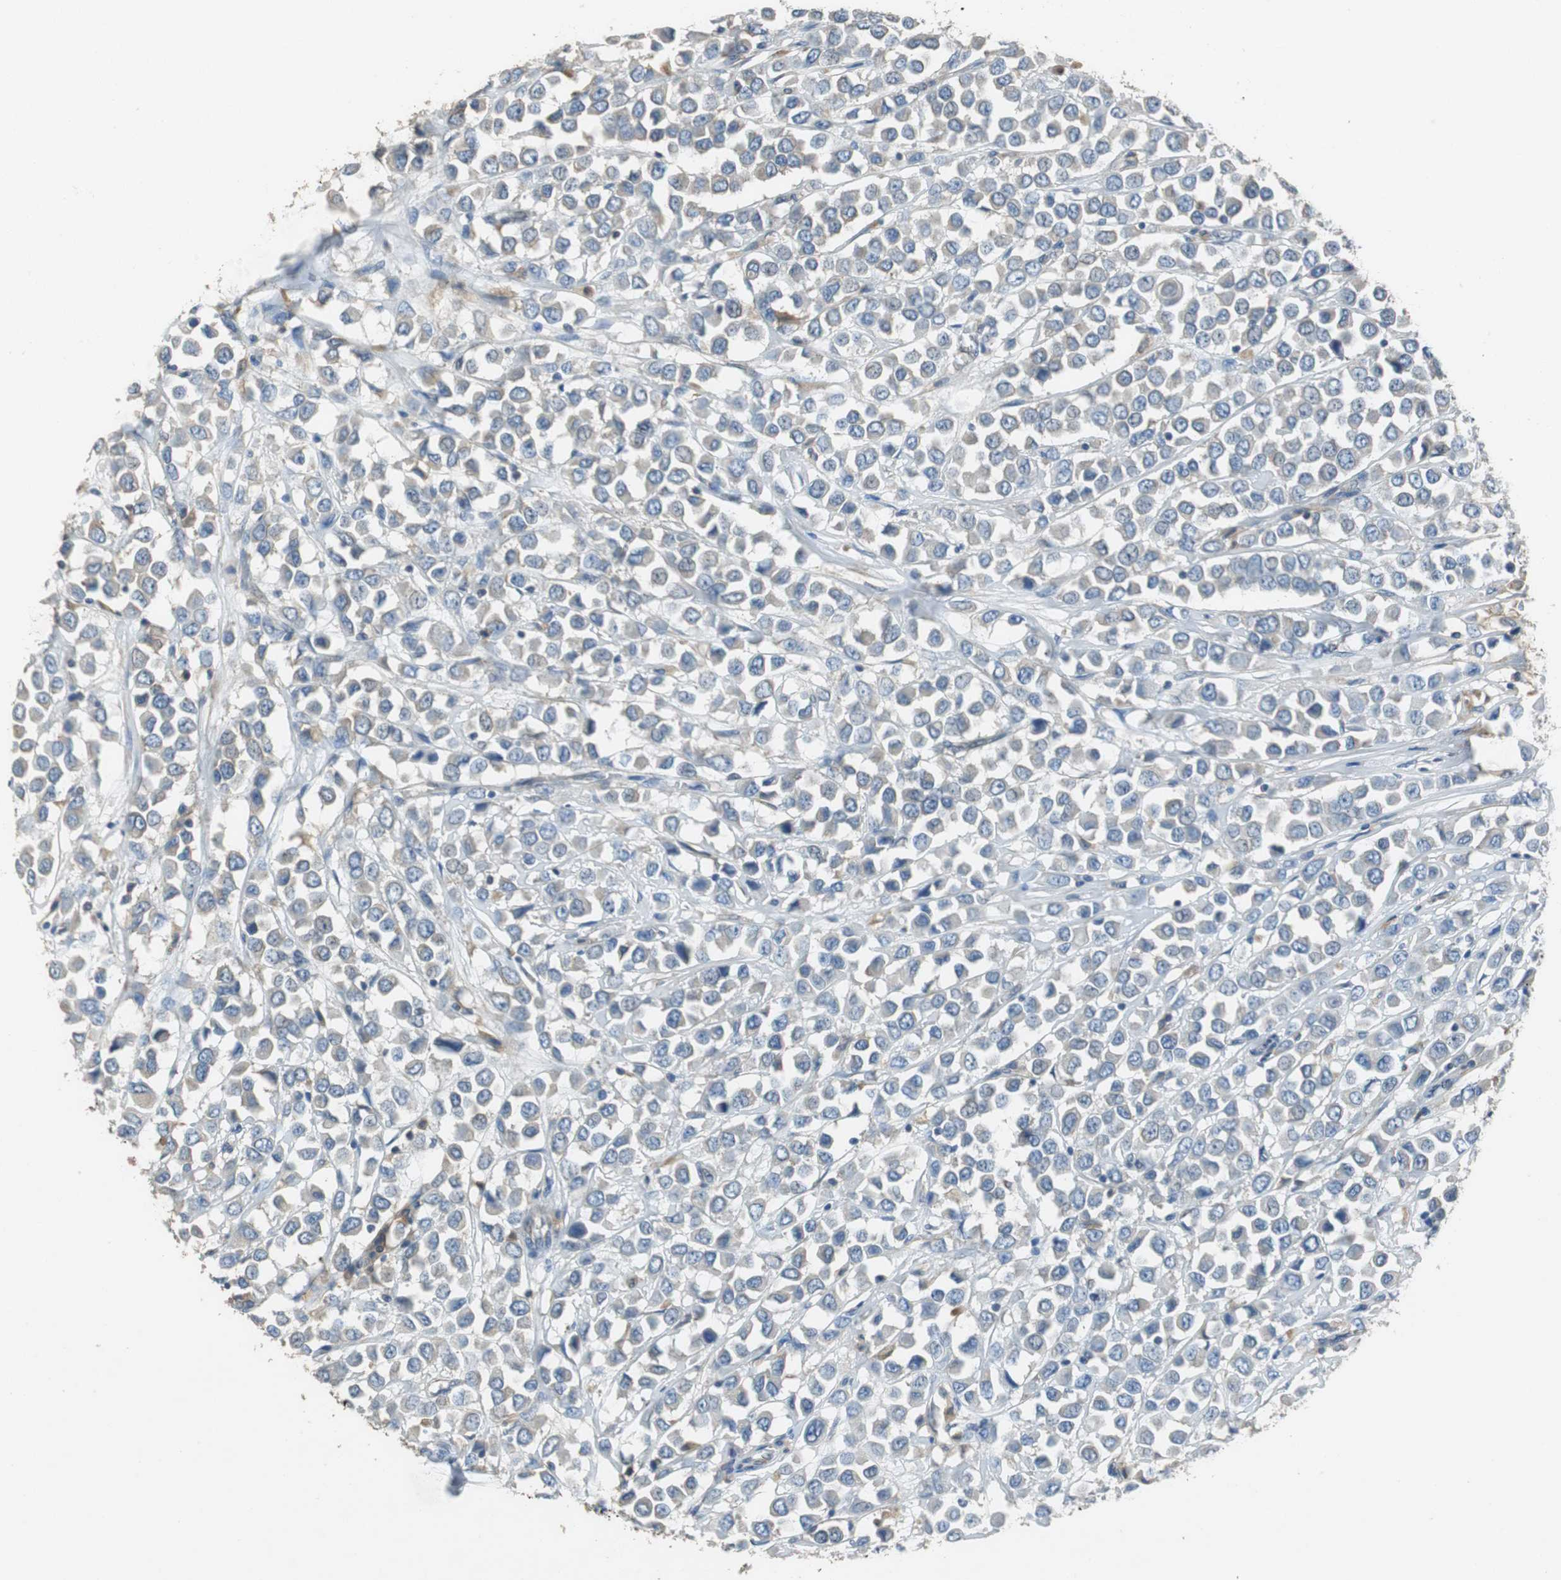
{"staining": {"intensity": "weak", "quantity": "25%-75%", "location": "cytoplasmic/membranous"}, "tissue": "breast cancer", "cell_type": "Tumor cells", "image_type": "cancer", "snomed": [{"axis": "morphology", "description": "Duct carcinoma"}, {"axis": "topography", "description": "Breast"}], "caption": "Immunohistochemical staining of breast cancer exhibits low levels of weak cytoplasmic/membranous protein expression in about 25%-75% of tumor cells.", "gene": "ALDH4A1", "patient": {"sex": "female", "age": 61}}